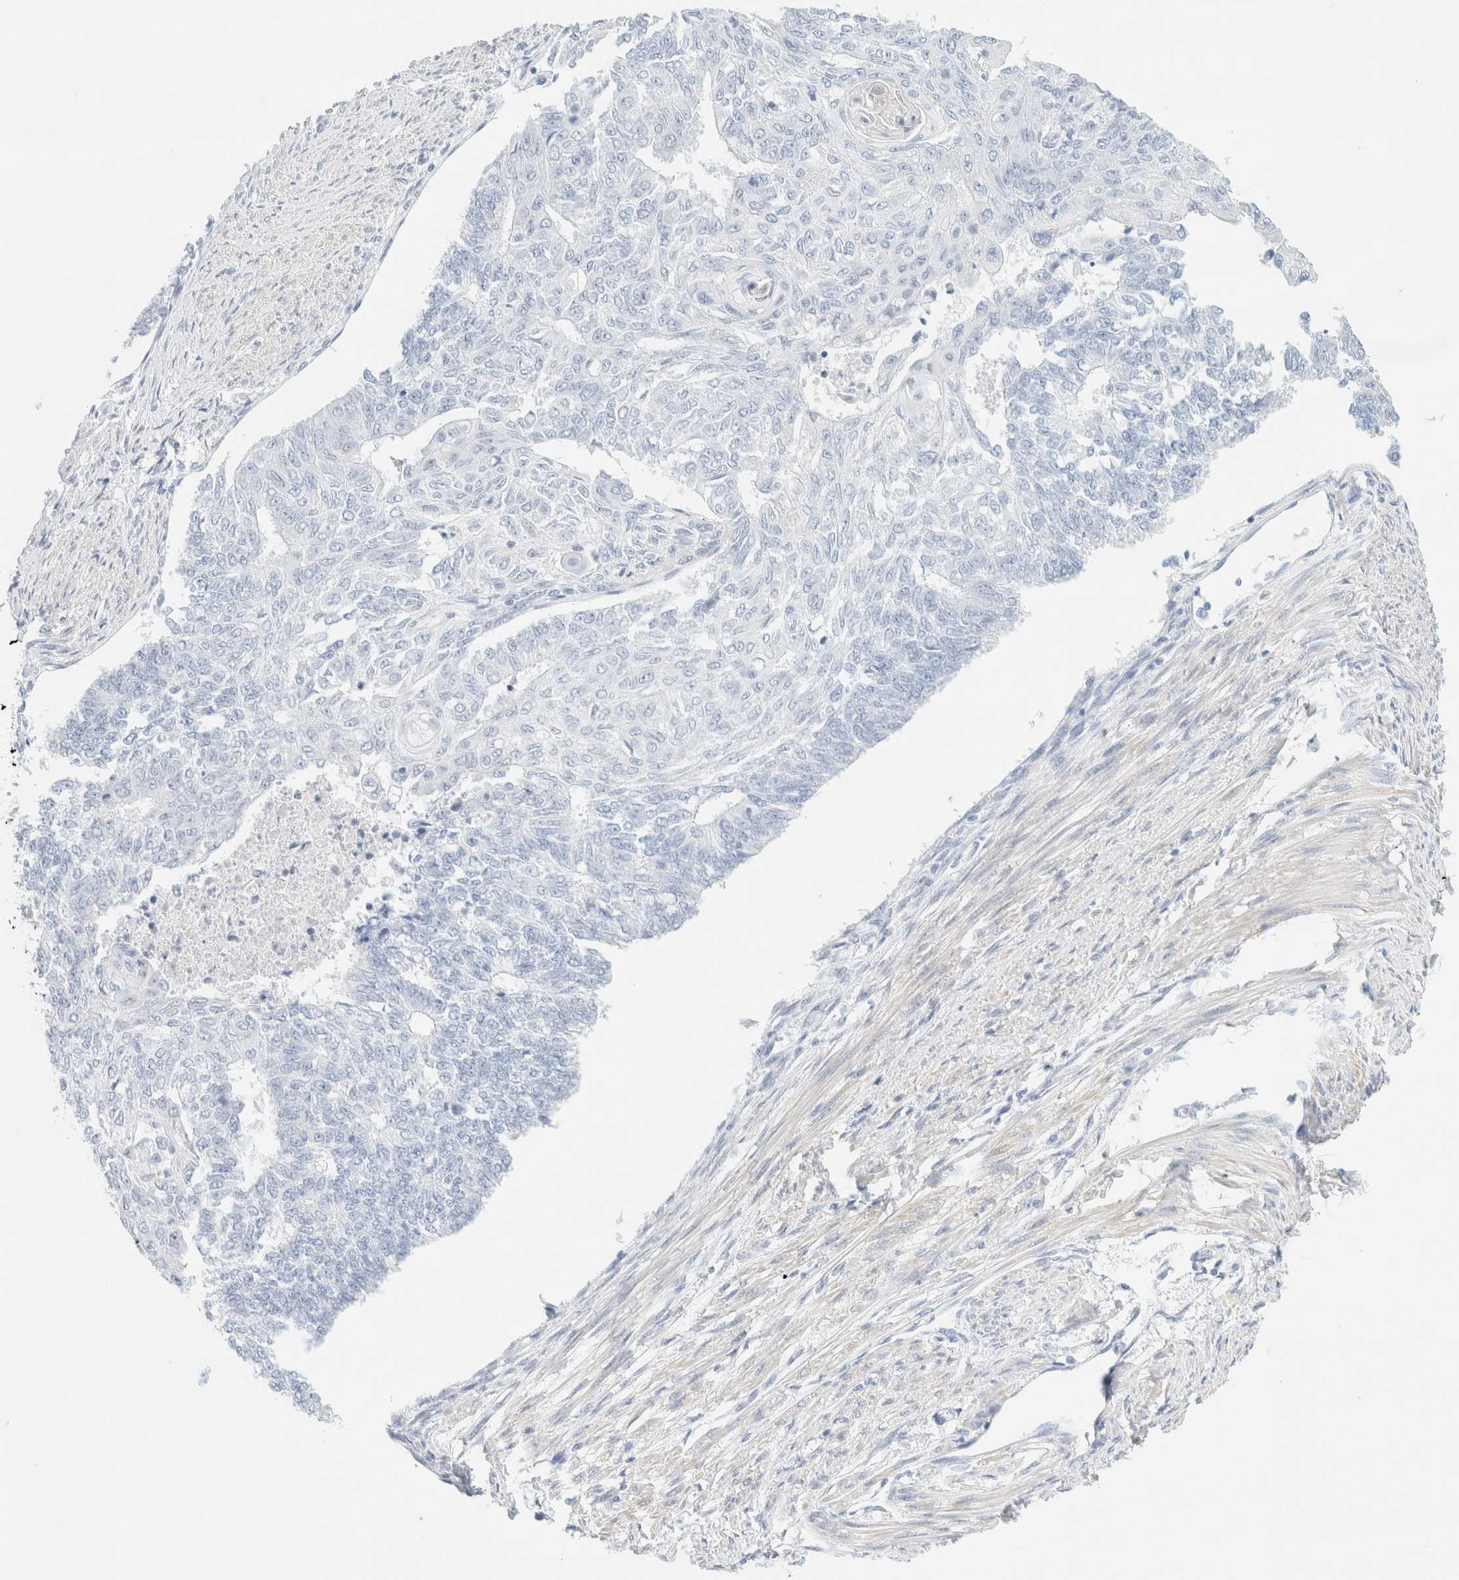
{"staining": {"intensity": "negative", "quantity": "none", "location": "none"}, "tissue": "endometrial cancer", "cell_type": "Tumor cells", "image_type": "cancer", "snomed": [{"axis": "morphology", "description": "Adenocarcinoma, NOS"}, {"axis": "topography", "description": "Endometrium"}], "caption": "DAB immunohistochemical staining of adenocarcinoma (endometrial) reveals no significant positivity in tumor cells. (DAB IHC visualized using brightfield microscopy, high magnification).", "gene": "DPYS", "patient": {"sex": "female", "age": 32}}